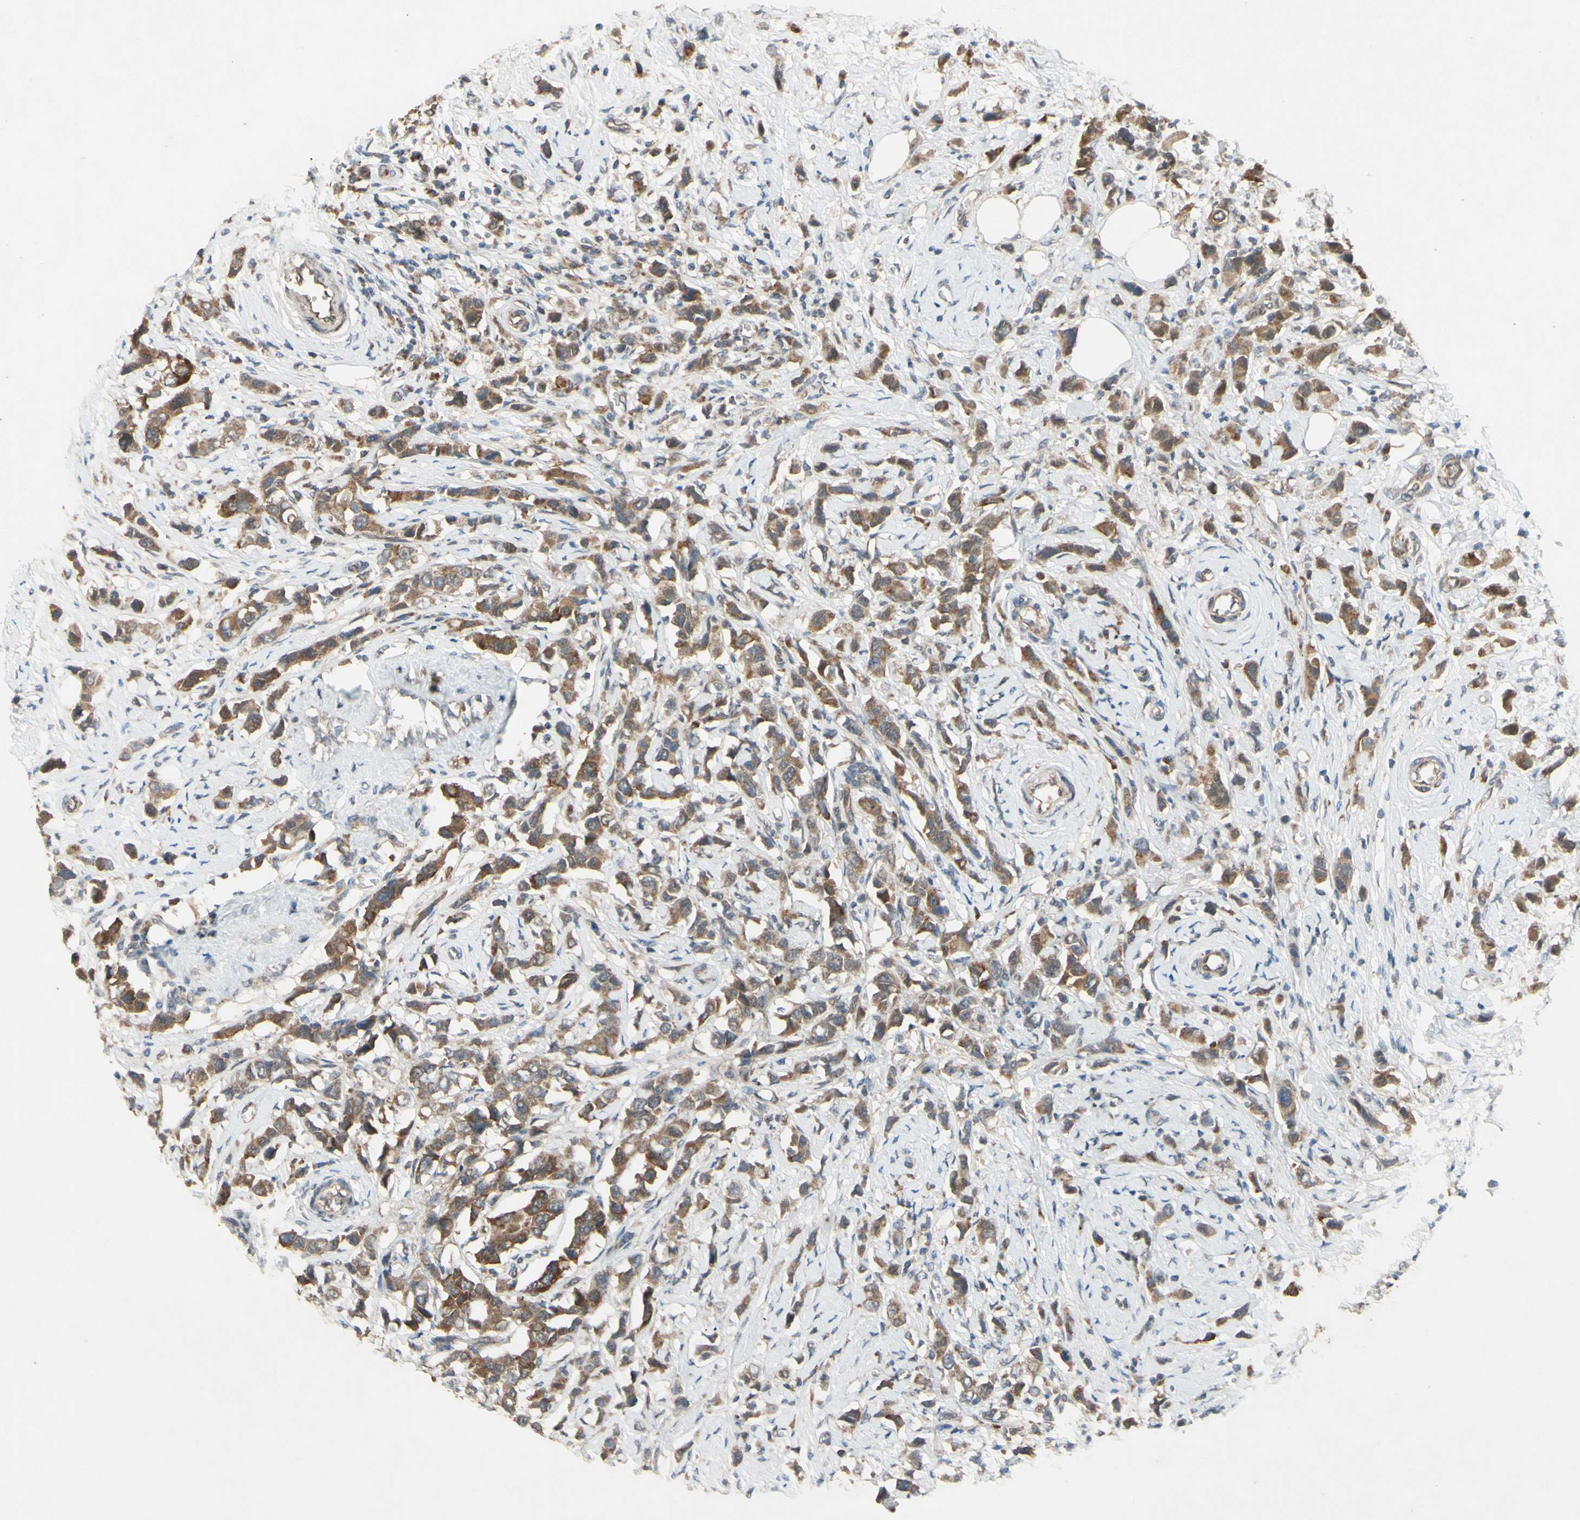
{"staining": {"intensity": "moderate", "quantity": ">75%", "location": "cytoplasmic/membranous"}, "tissue": "breast cancer", "cell_type": "Tumor cells", "image_type": "cancer", "snomed": [{"axis": "morphology", "description": "Normal tissue, NOS"}, {"axis": "morphology", "description": "Duct carcinoma"}, {"axis": "topography", "description": "Breast"}], "caption": "Breast cancer stained for a protein reveals moderate cytoplasmic/membranous positivity in tumor cells.", "gene": "CD164", "patient": {"sex": "female", "age": 50}}